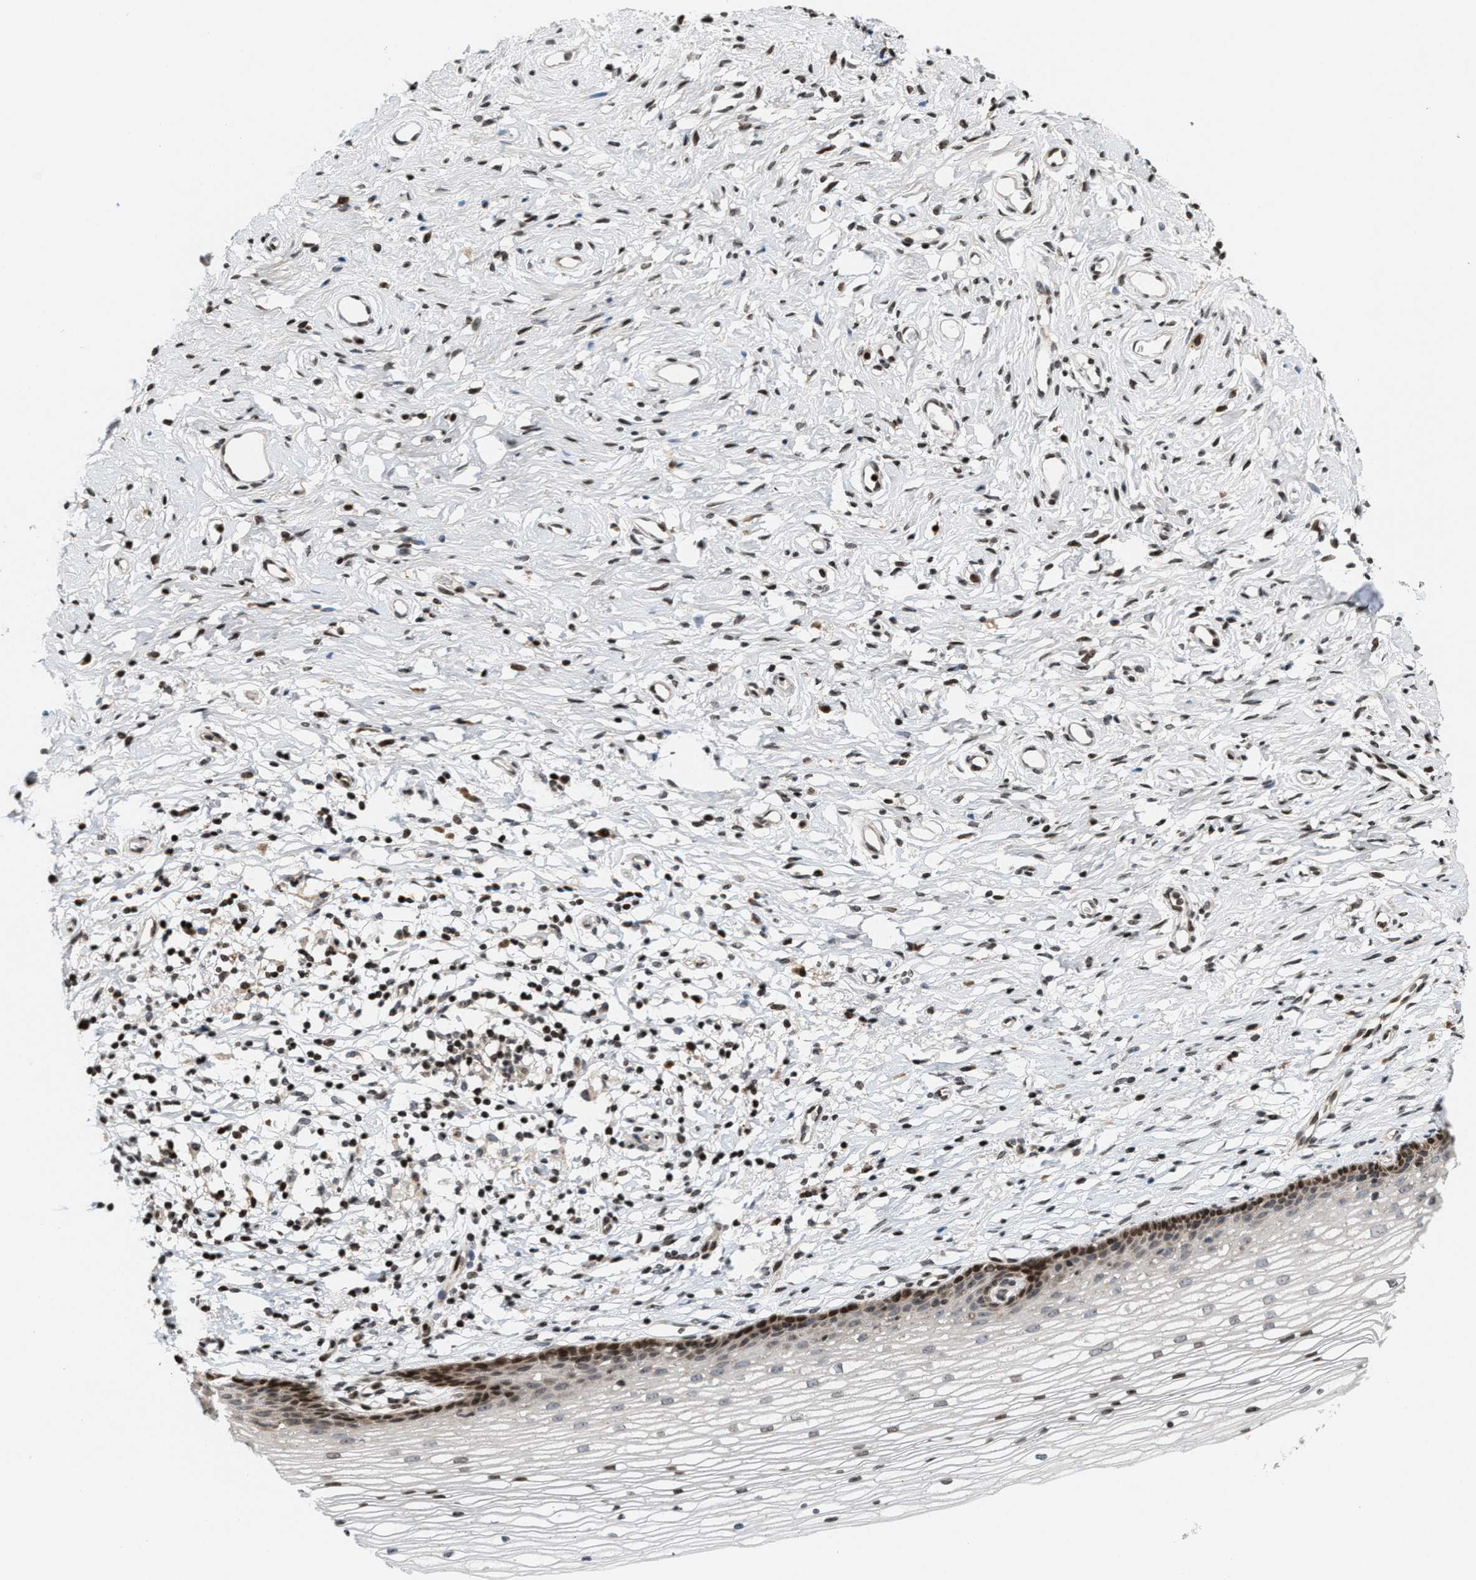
{"staining": {"intensity": "weak", "quantity": ">75%", "location": "cytoplasmic/membranous"}, "tissue": "cervix", "cell_type": "Glandular cells", "image_type": "normal", "snomed": [{"axis": "morphology", "description": "Normal tissue, NOS"}, {"axis": "topography", "description": "Cervix"}], "caption": "This is an image of IHC staining of unremarkable cervix, which shows weak positivity in the cytoplasmic/membranous of glandular cells.", "gene": "PDZD2", "patient": {"sex": "female", "age": 77}}